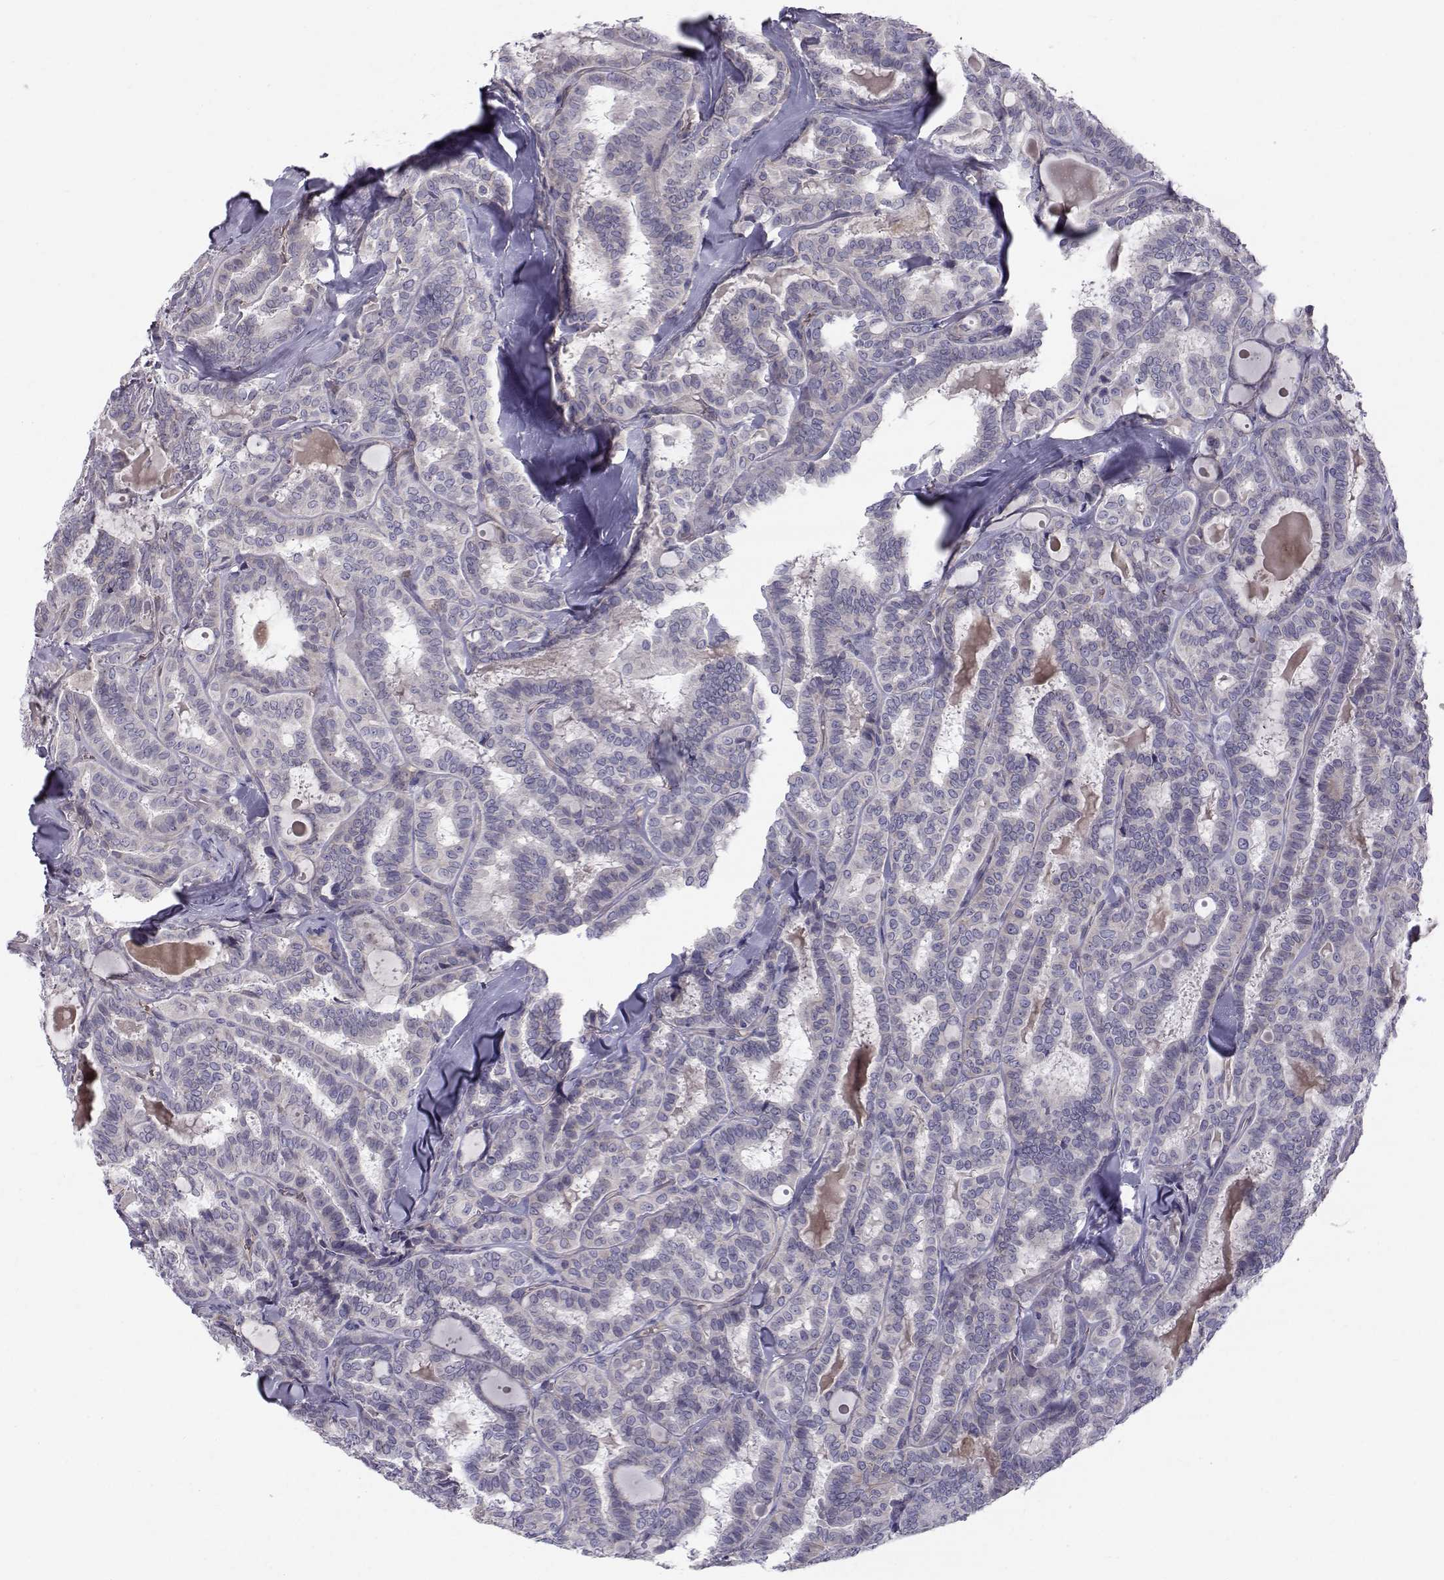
{"staining": {"intensity": "weak", "quantity": "<25%", "location": "cytoplasmic/membranous"}, "tissue": "thyroid cancer", "cell_type": "Tumor cells", "image_type": "cancer", "snomed": [{"axis": "morphology", "description": "Papillary adenocarcinoma, NOS"}, {"axis": "topography", "description": "Thyroid gland"}], "caption": "The IHC histopathology image has no significant positivity in tumor cells of thyroid cancer tissue. (Stains: DAB IHC with hematoxylin counter stain, Microscopy: brightfield microscopy at high magnification).", "gene": "QPCT", "patient": {"sex": "female", "age": 39}}